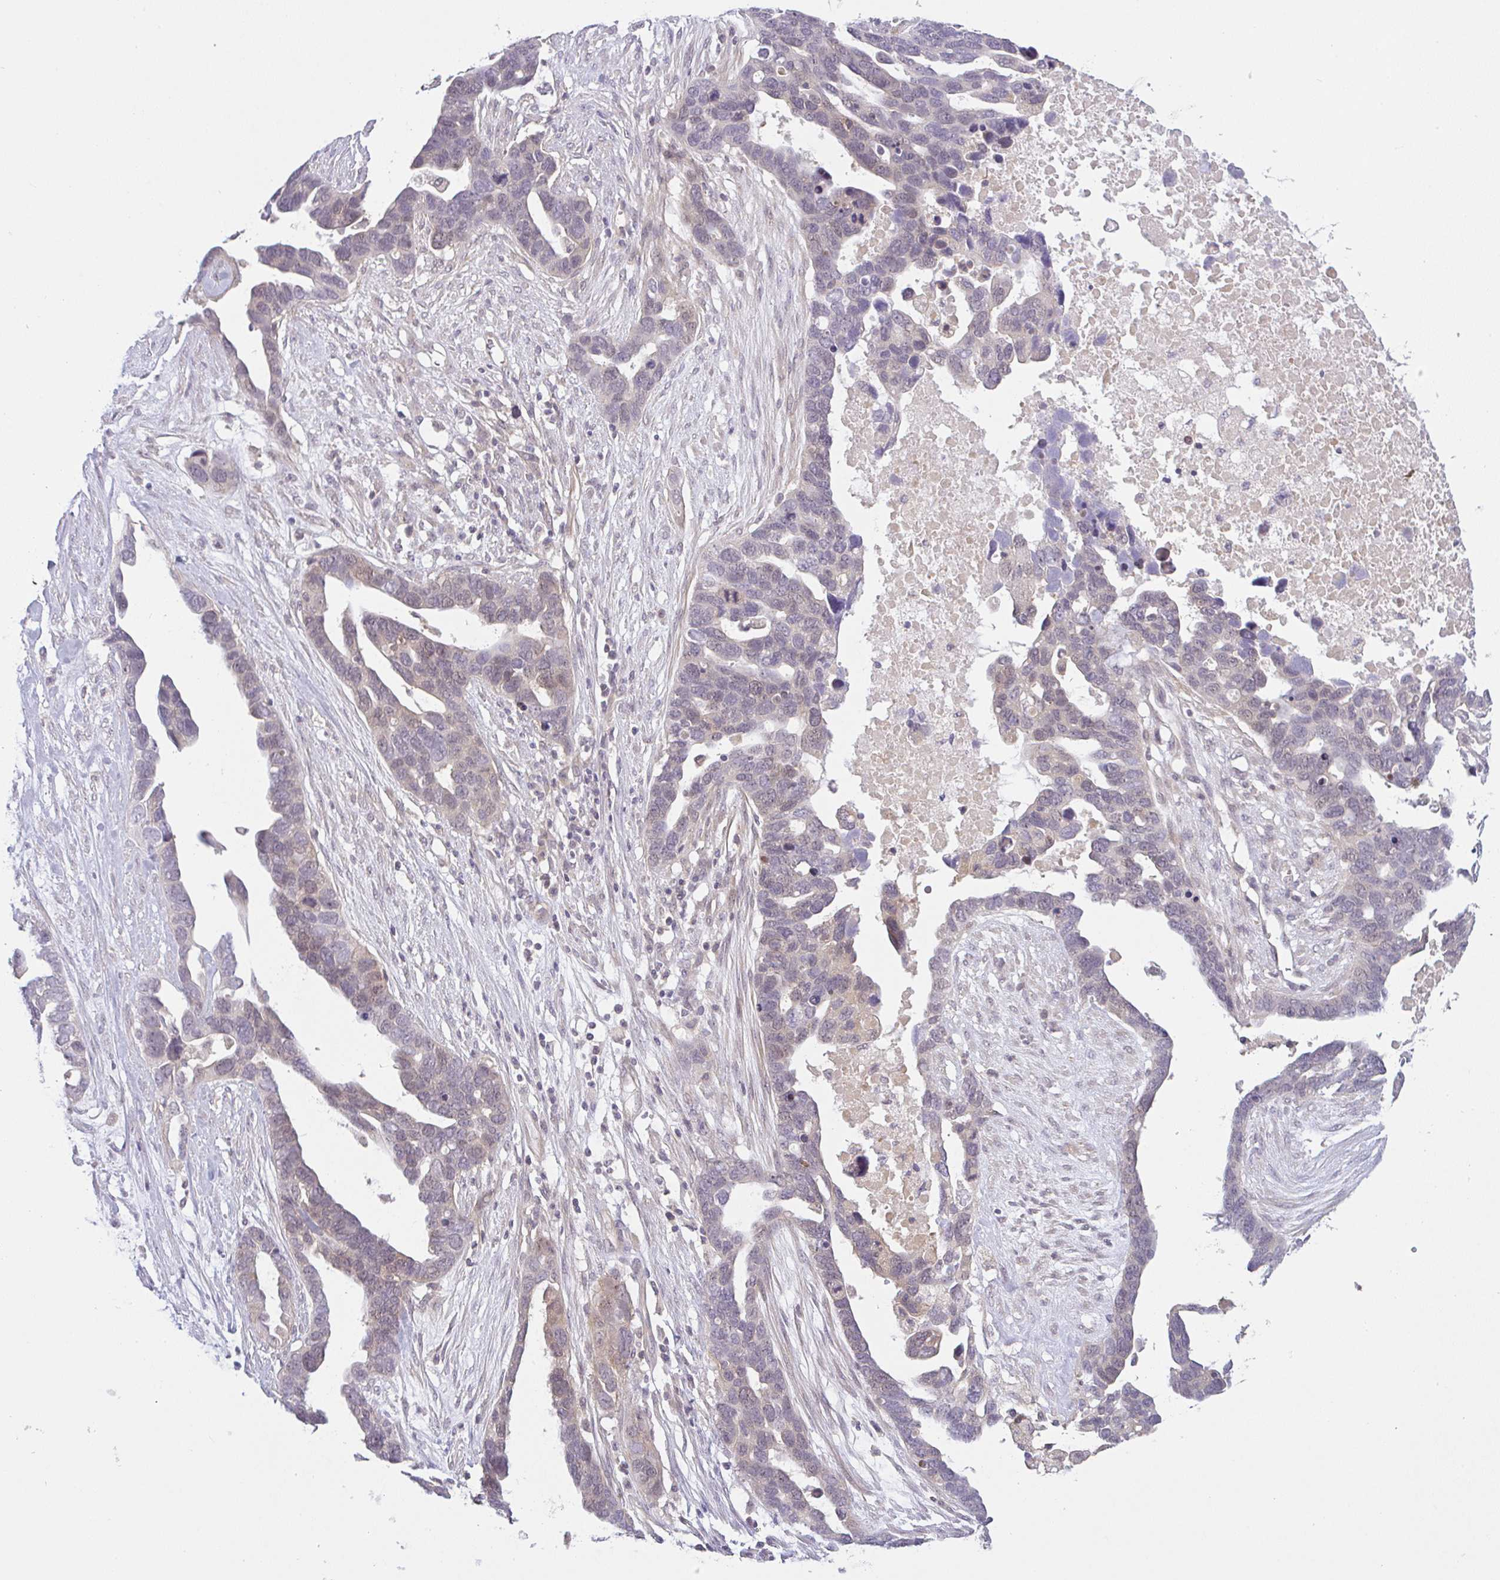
{"staining": {"intensity": "negative", "quantity": "none", "location": "none"}, "tissue": "ovarian cancer", "cell_type": "Tumor cells", "image_type": "cancer", "snomed": [{"axis": "morphology", "description": "Cystadenocarcinoma, serous, NOS"}, {"axis": "topography", "description": "Ovary"}], "caption": "Immunohistochemistry photomicrograph of ovarian cancer stained for a protein (brown), which shows no staining in tumor cells.", "gene": "CSE1L", "patient": {"sex": "female", "age": 54}}